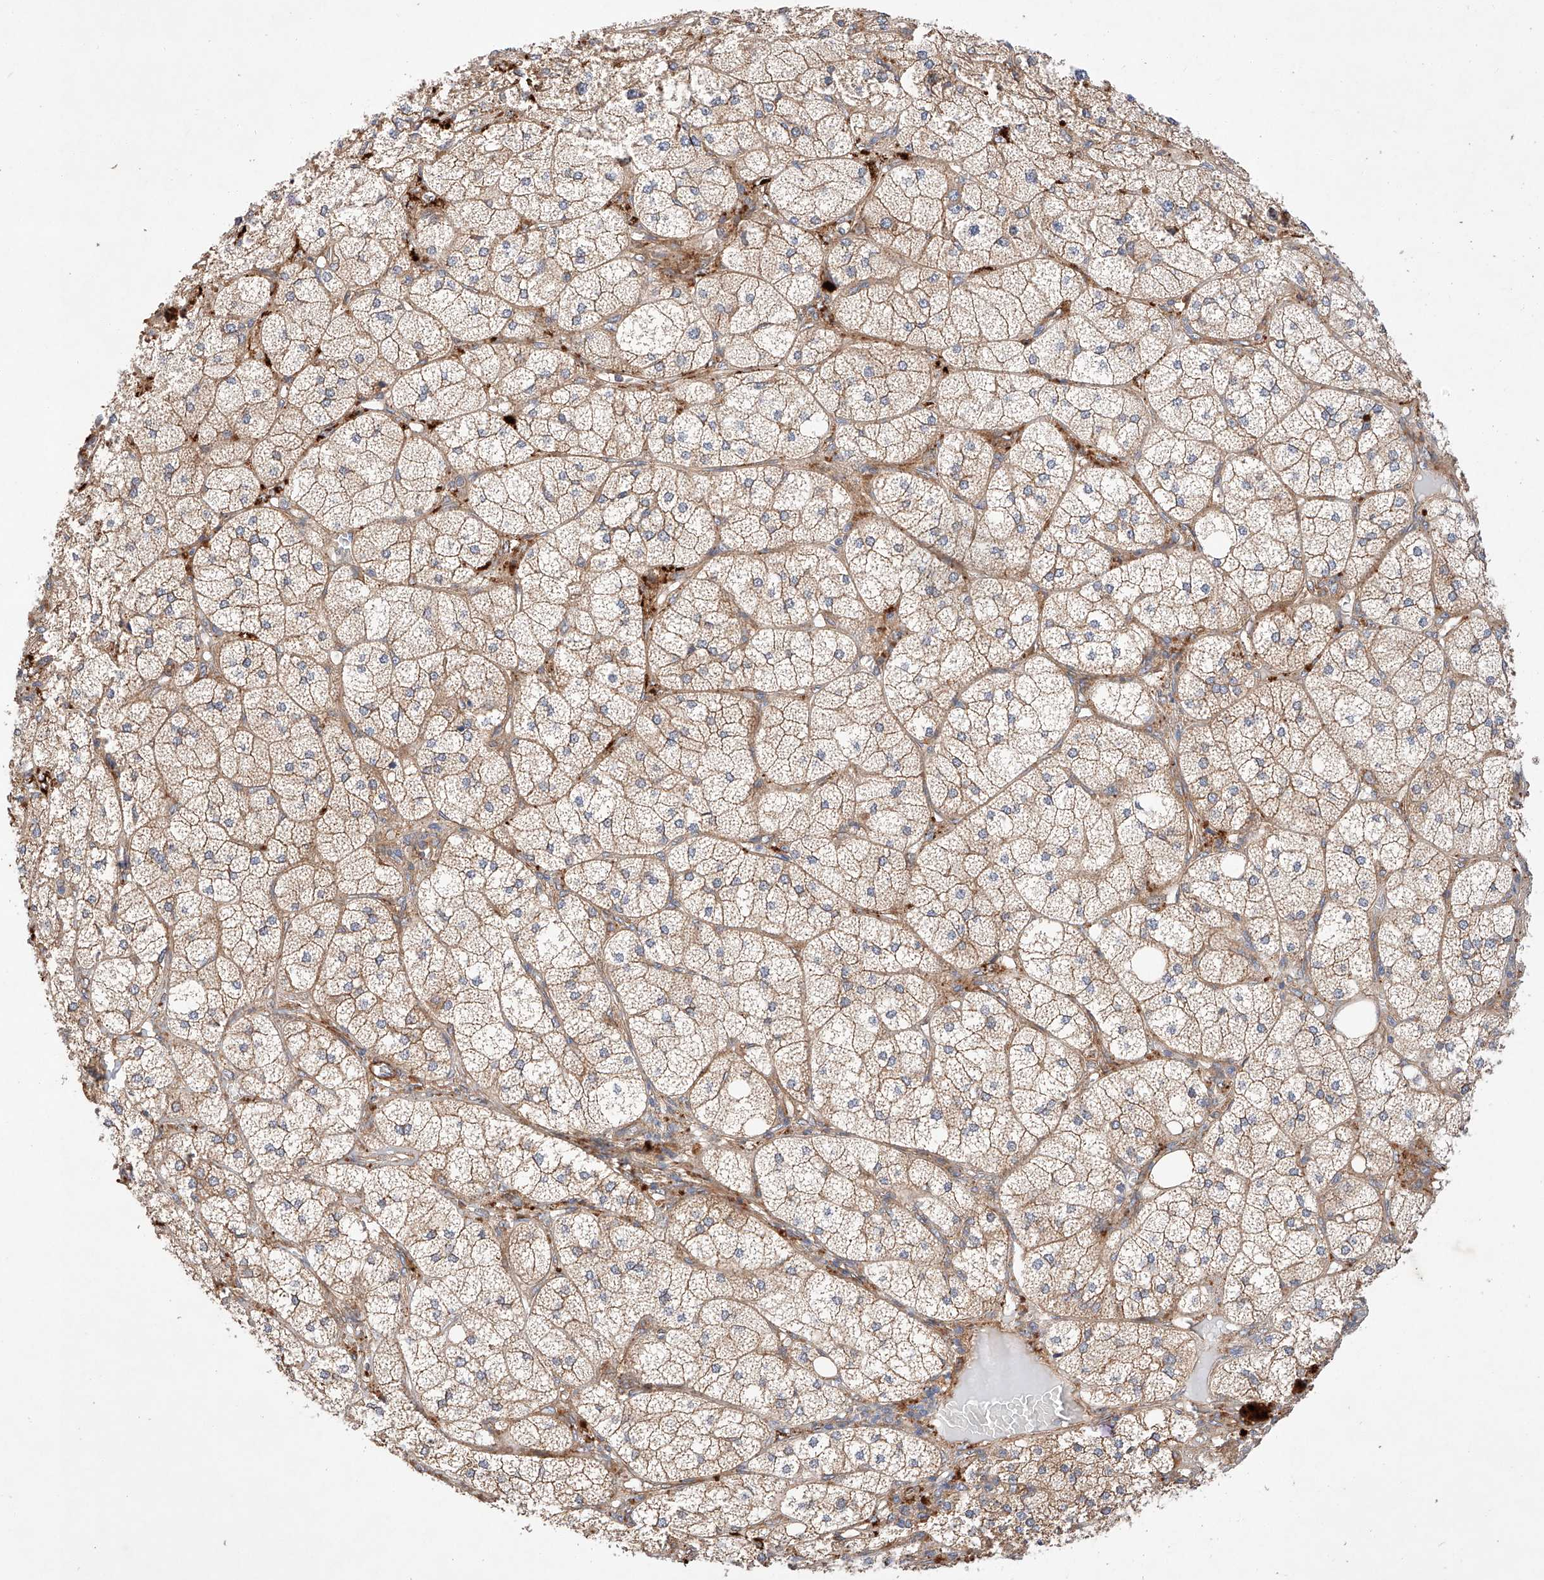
{"staining": {"intensity": "strong", "quantity": "25%-75%", "location": "cytoplasmic/membranous"}, "tissue": "adrenal gland", "cell_type": "Glandular cells", "image_type": "normal", "snomed": [{"axis": "morphology", "description": "Normal tissue, NOS"}, {"axis": "topography", "description": "Adrenal gland"}], "caption": "Protein analysis of normal adrenal gland shows strong cytoplasmic/membranous positivity in about 25%-75% of glandular cells. (Brightfield microscopy of DAB IHC at high magnification).", "gene": "RAB23", "patient": {"sex": "female", "age": 61}}